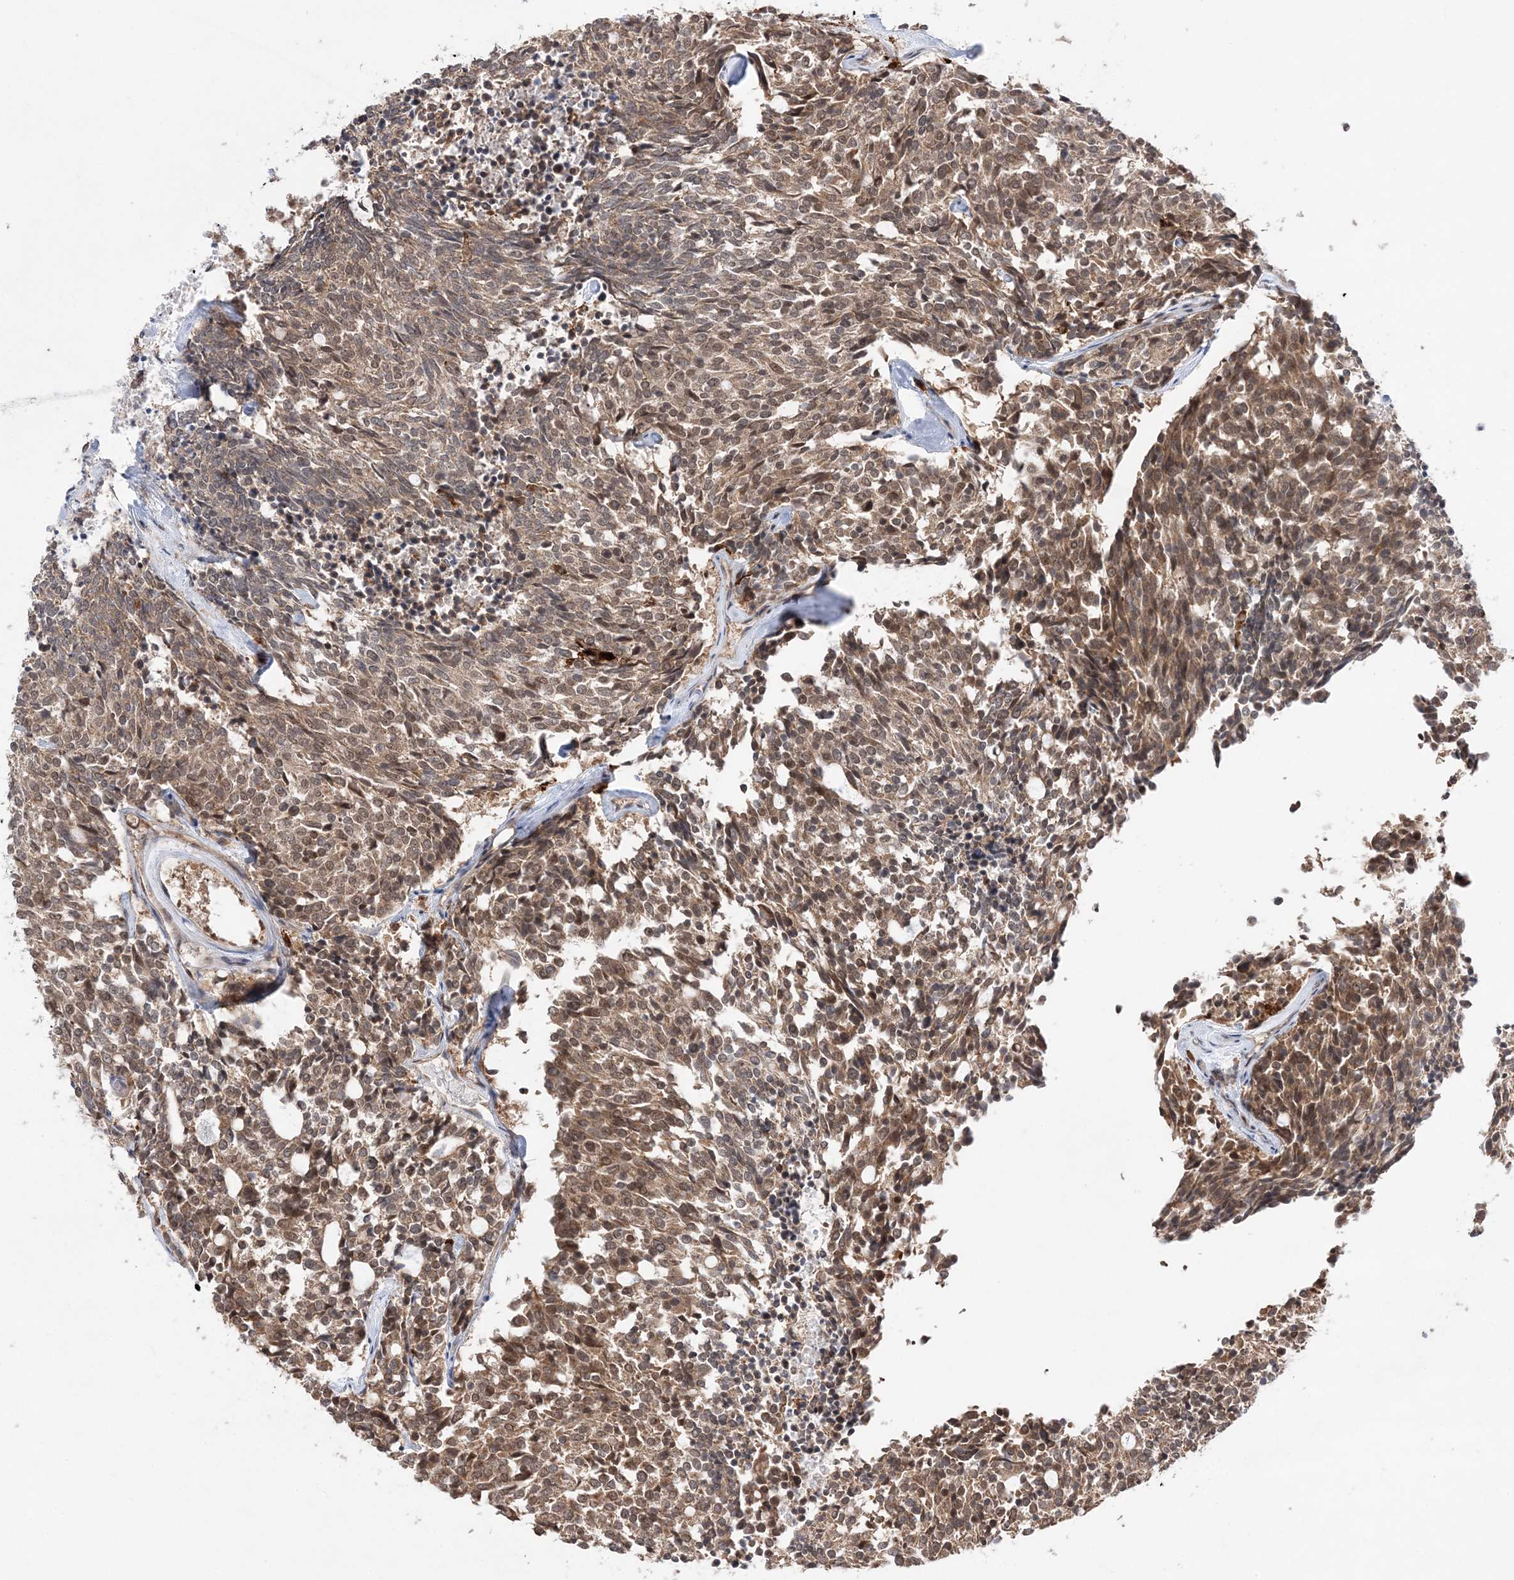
{"staining": {"intensity": "moderate", "quantity": ">75%", "location": "cytoplasmic/membranous"}, "tissue": "carcinoid", "cell_type": "Tumor cells", "image_type": "cancer", "snomed": [{"axis": "morphology", "description": "Carcinoid, malignant, NOS"}, {"axis": "topography", "description": "Pancreas"}], "caption": "The histopathology image reveals staining of carcinoid, revealing moderate cytoplasmic/membranous protein staining (brown color) within tumor cells. (Stains: DAB (3,3'-diaminobenzidine) in brown, nuclei in blue, Microscopy: brightfield microscopy at high magnification).", "gene": "ANAPC15", "patient": {"sex": "female", "age": 54}}